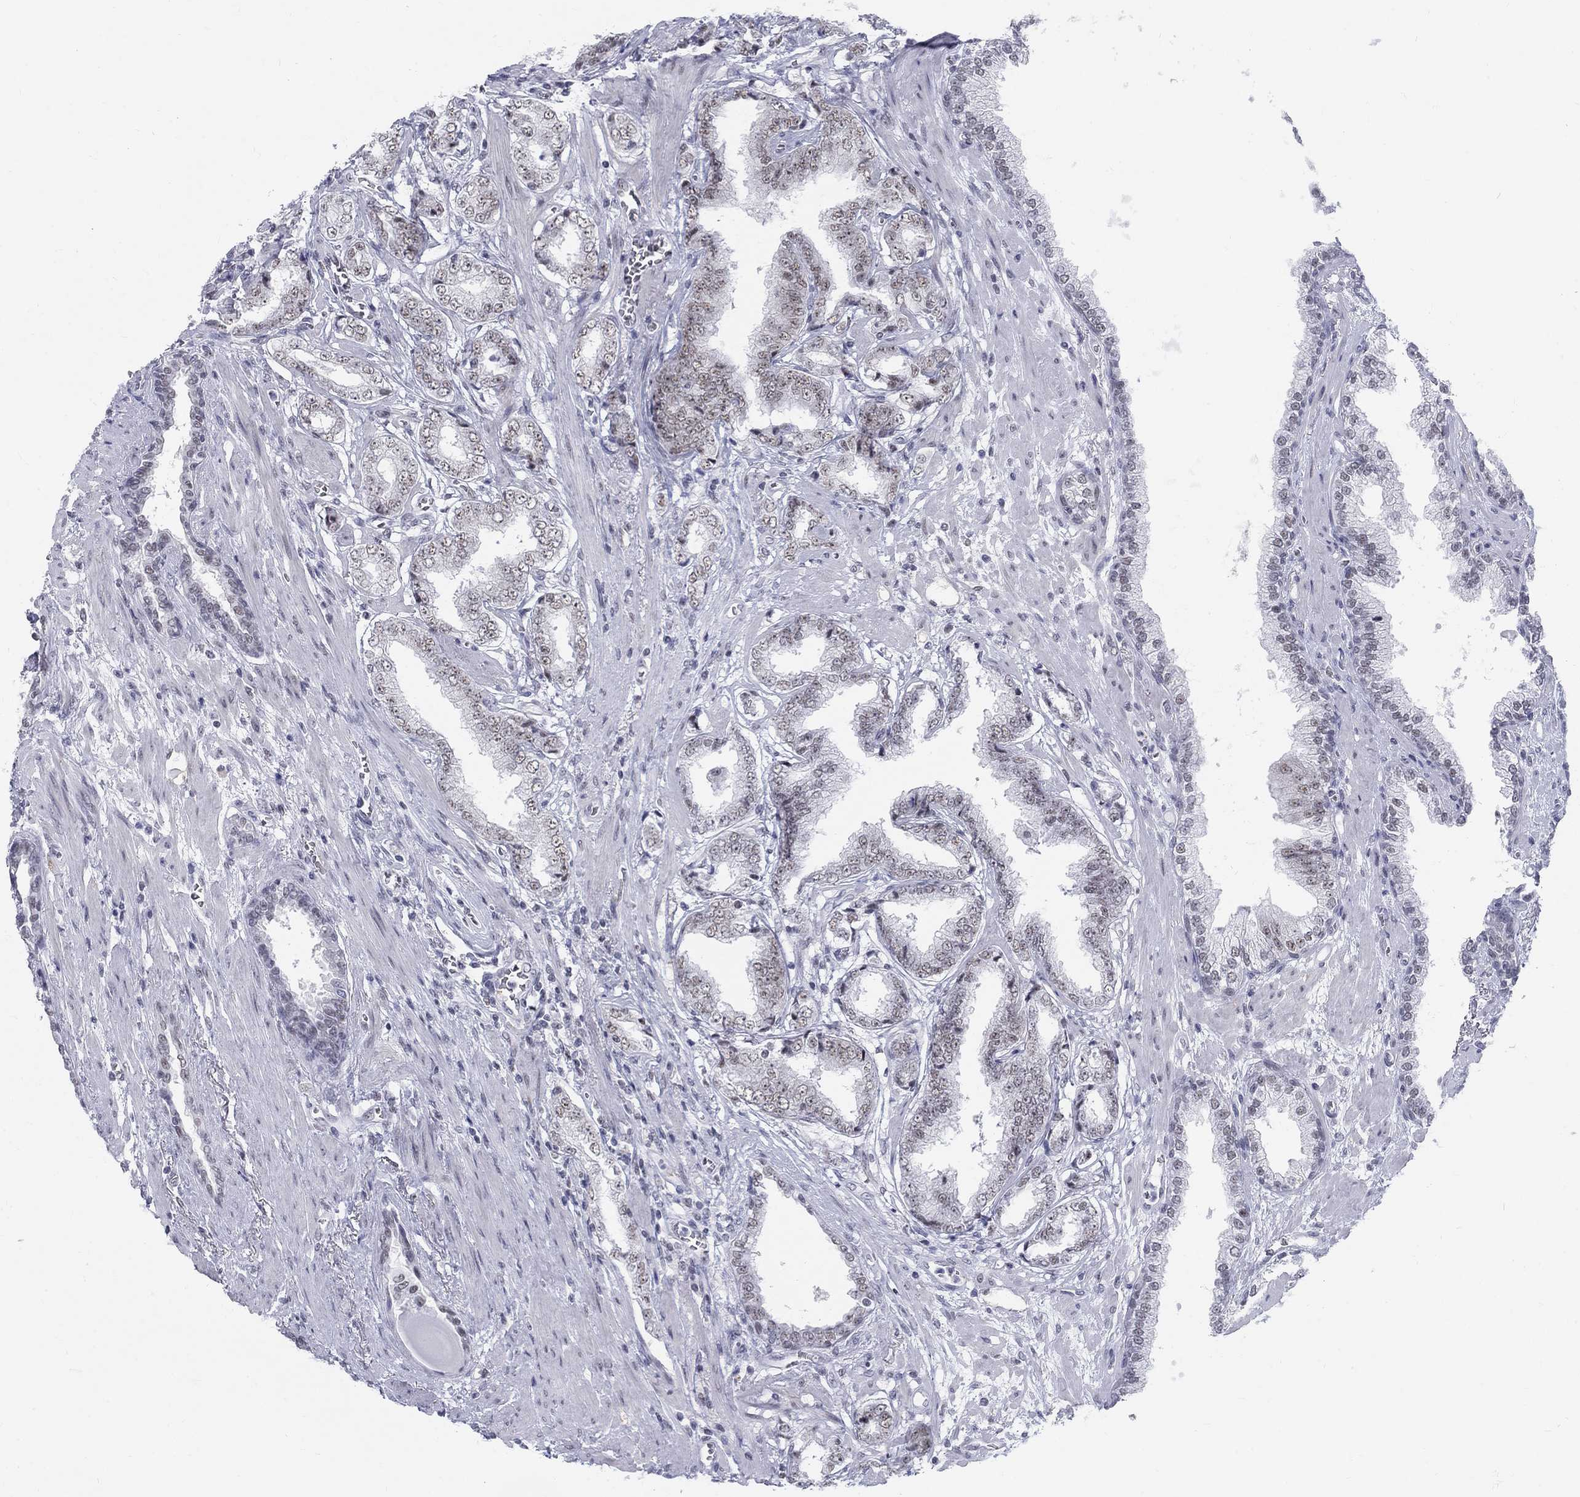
{"staining": {"intensity": "weak", "quantity": "25%-75%", "location": "nuclear"}, "tissue": "prostate cancer", "cell_type": "Tumor cells", "image_type": "cancer", "snomed": [{"axis": "morphology", "description": "Adenocarcinoma, Low grade"}, {"axis": "topography", "description": "Prostate"}], "caption": "Tumor cells demonstrate low levels of weak nuclear expression in about 25%-75% of cells in human prostate cancer.", "gene": "DMTN", "patient": {"sex": "male", "age": 69}}